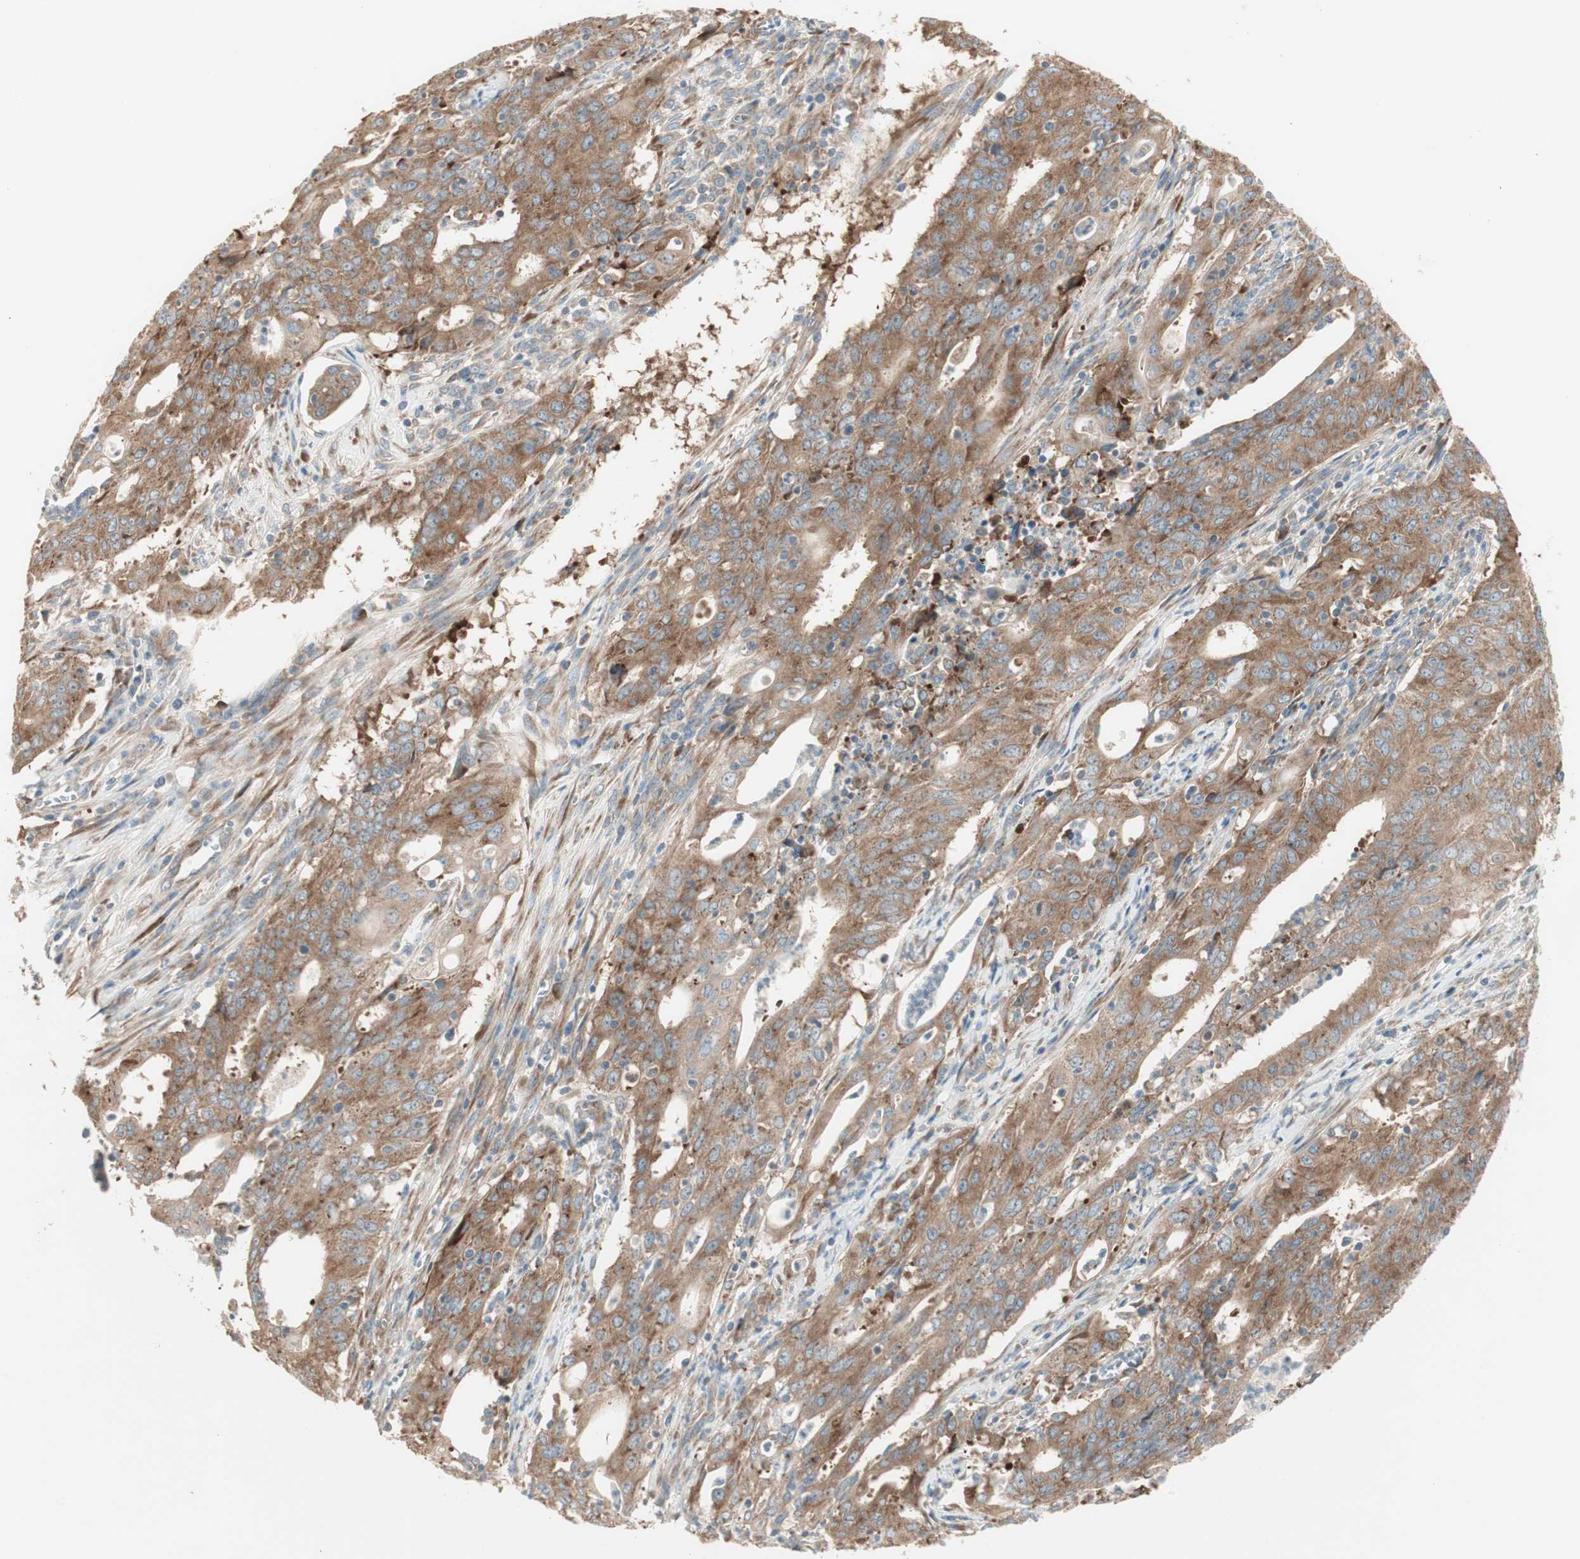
{"staining": {"intensity": "strong", "quantity": ">75%", "location": "cytoplasmic/membranous"}, "tissue": "cervical cancer", "cell_type": "Tumor cells", "image_type": "cancer", "snomed": [{"axis": "morphology", "description": "Adenocarcinoma, NOS"}, {"axis": "topography", "description": "Cervix"}], "caption": "Cervical cancer (adenocarcinoma) stained with a protein marker shows strong staining in tumor cells.", "gene": "RPL23", "patient": {"sex": "female", "age": 44}}